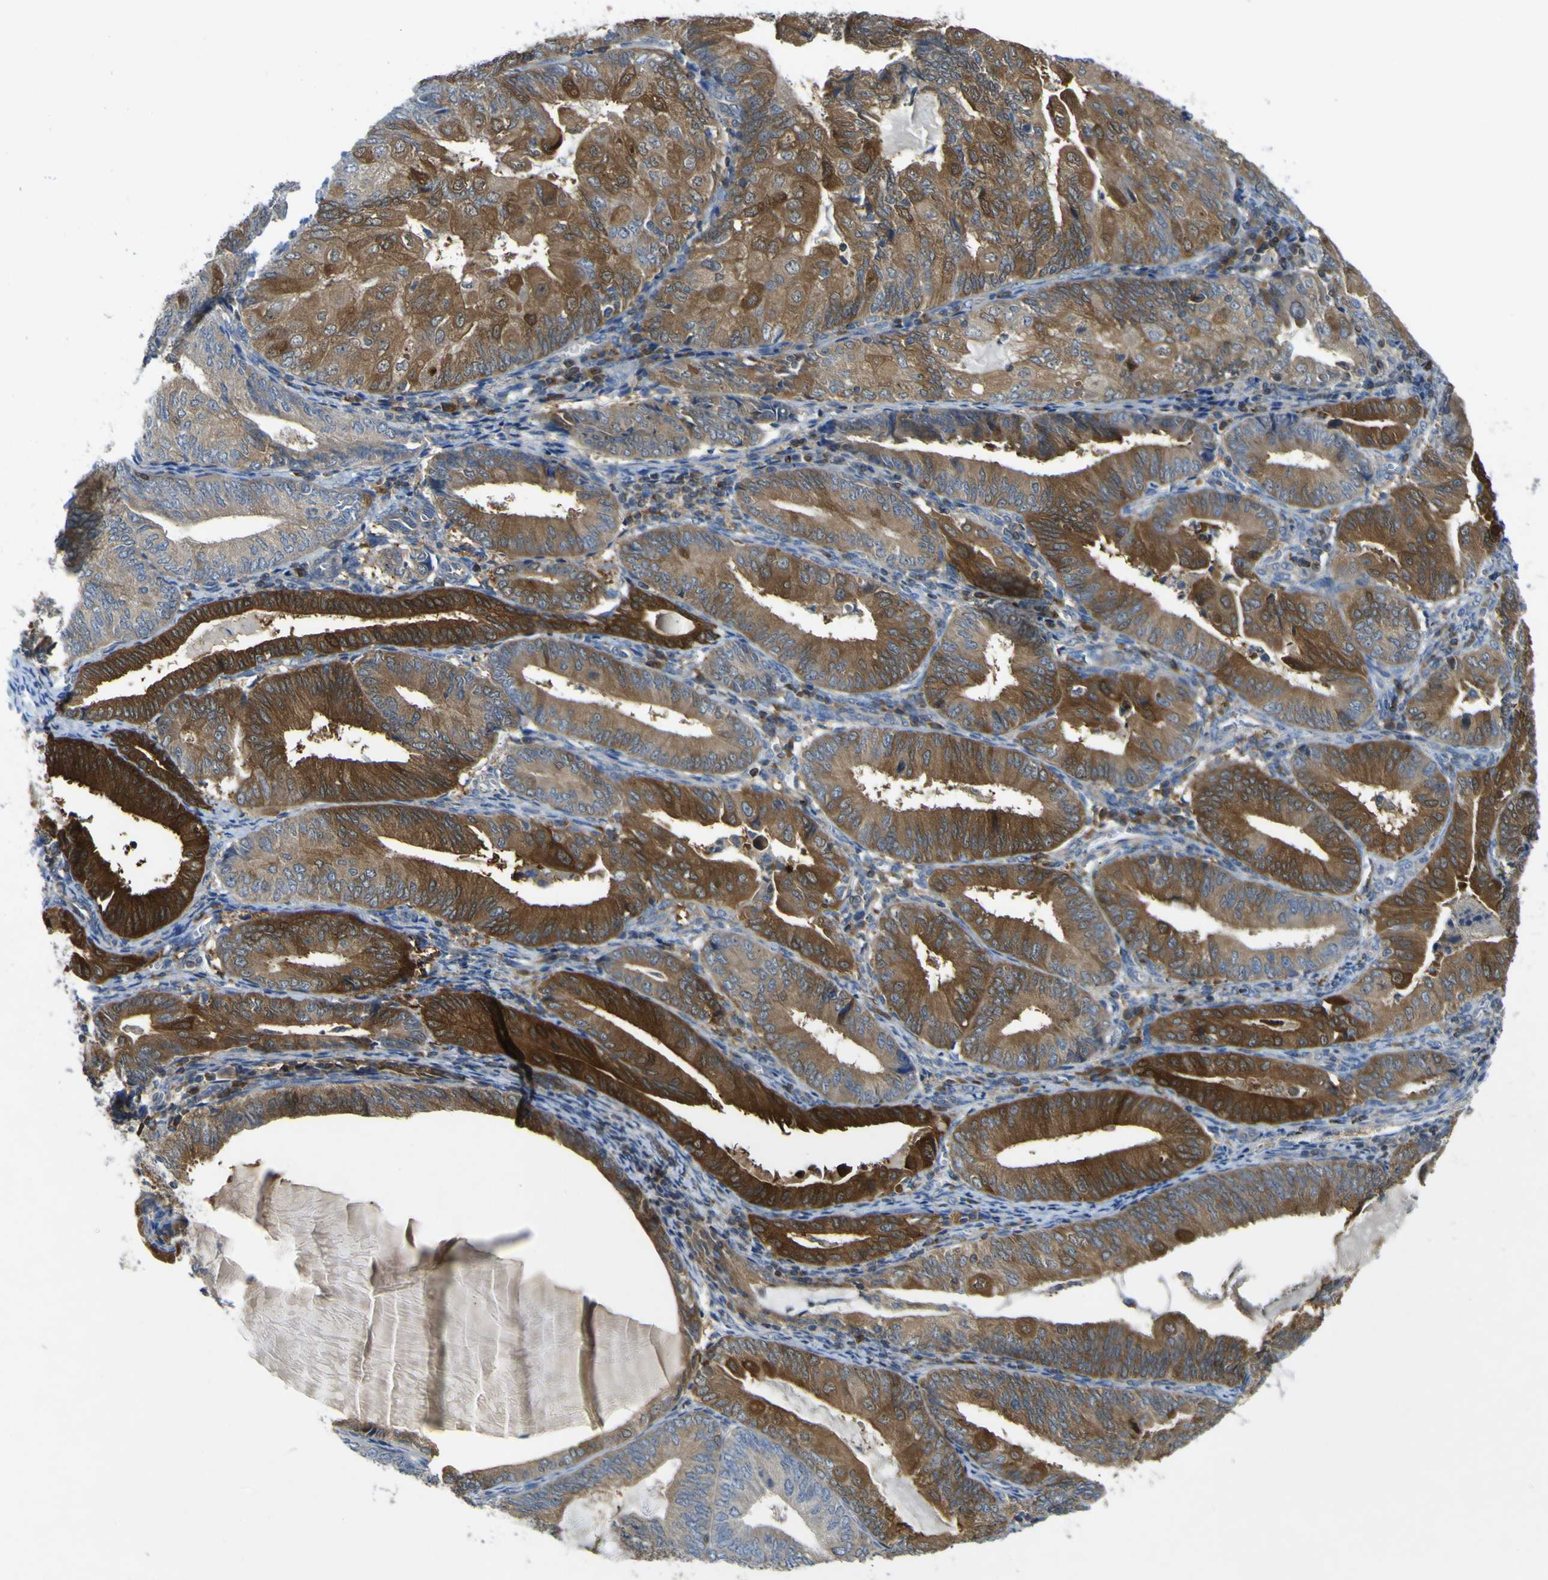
{"staining": {"intensity": "strong", "quantity": "25%-75%", "location": "cytoplasmic/membranous"}, "tissue": "endometrial cancer", "cell_type": "Tumor cells", "image_type": "cancer", "snomed": [{"axis": "morphology", "description": "Adenocarcinoma, NOS"}, {"axis": "topography", "description": "Endometrium"}], "caption": "Brown immunohistochemical staining in human adenocarcinoma (endometrial) demonstrates strong cytoplasmic/membranous expression in approximately 25%-75% of tumor cells.", "gene": "EML2", "patient": {"sex": "female", "age": 81}}